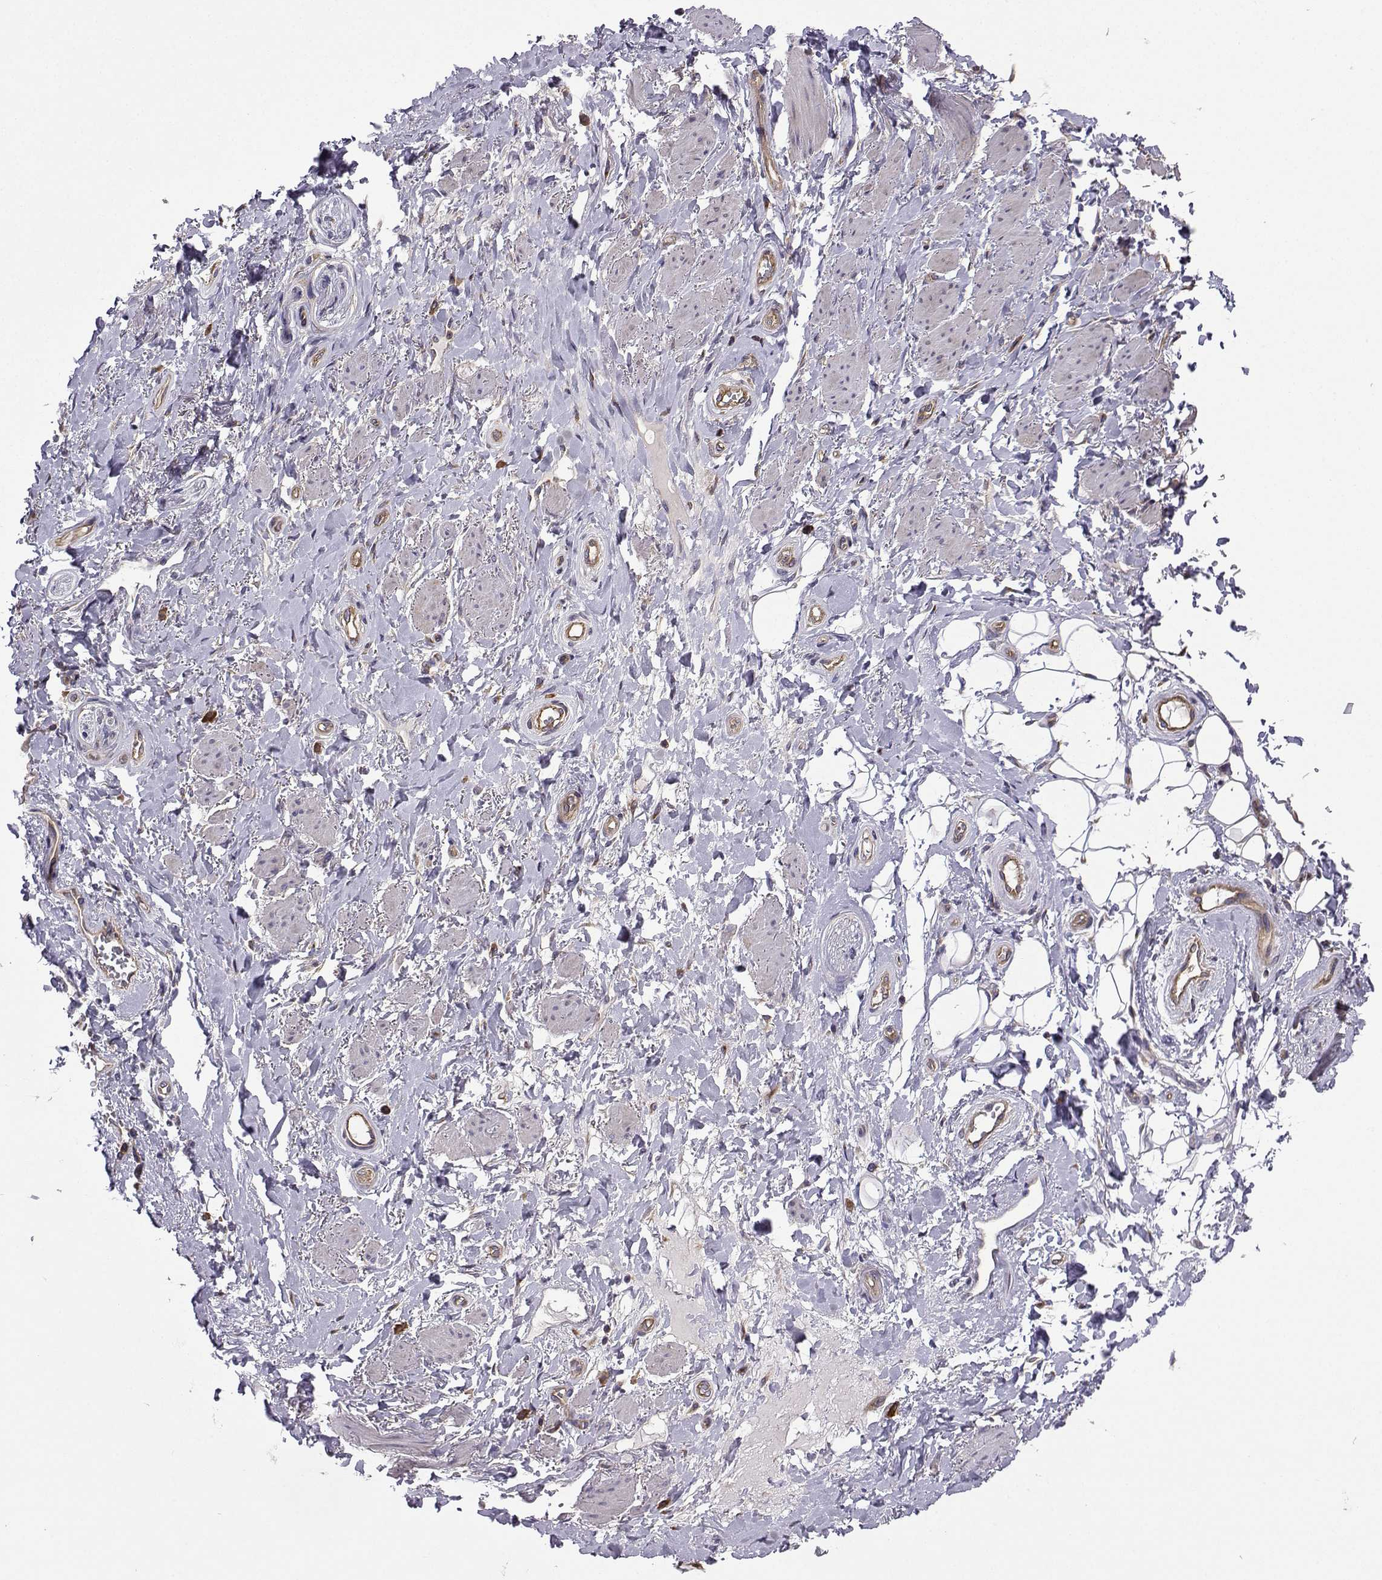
{"staining": {"intensity": "negative", "quantity": "none", "location": "none"}, "tissue": "adipose tissue", "cell_type": "Adipocytes", "image_type": "normal", "snomed": [{"axis": "morphology", "description": "Normal tissue, NOS"}, {"axis": "topography", "description": "Anal"}, {"axis": "topography", "description": "Peripheral nerve tissue"}], "caption": "Protein analysis of normal adipose tissue shows no significant staining in adipocytes.", "gene": "ITGB8", "patient": {"sex": "male", "age": 53}}